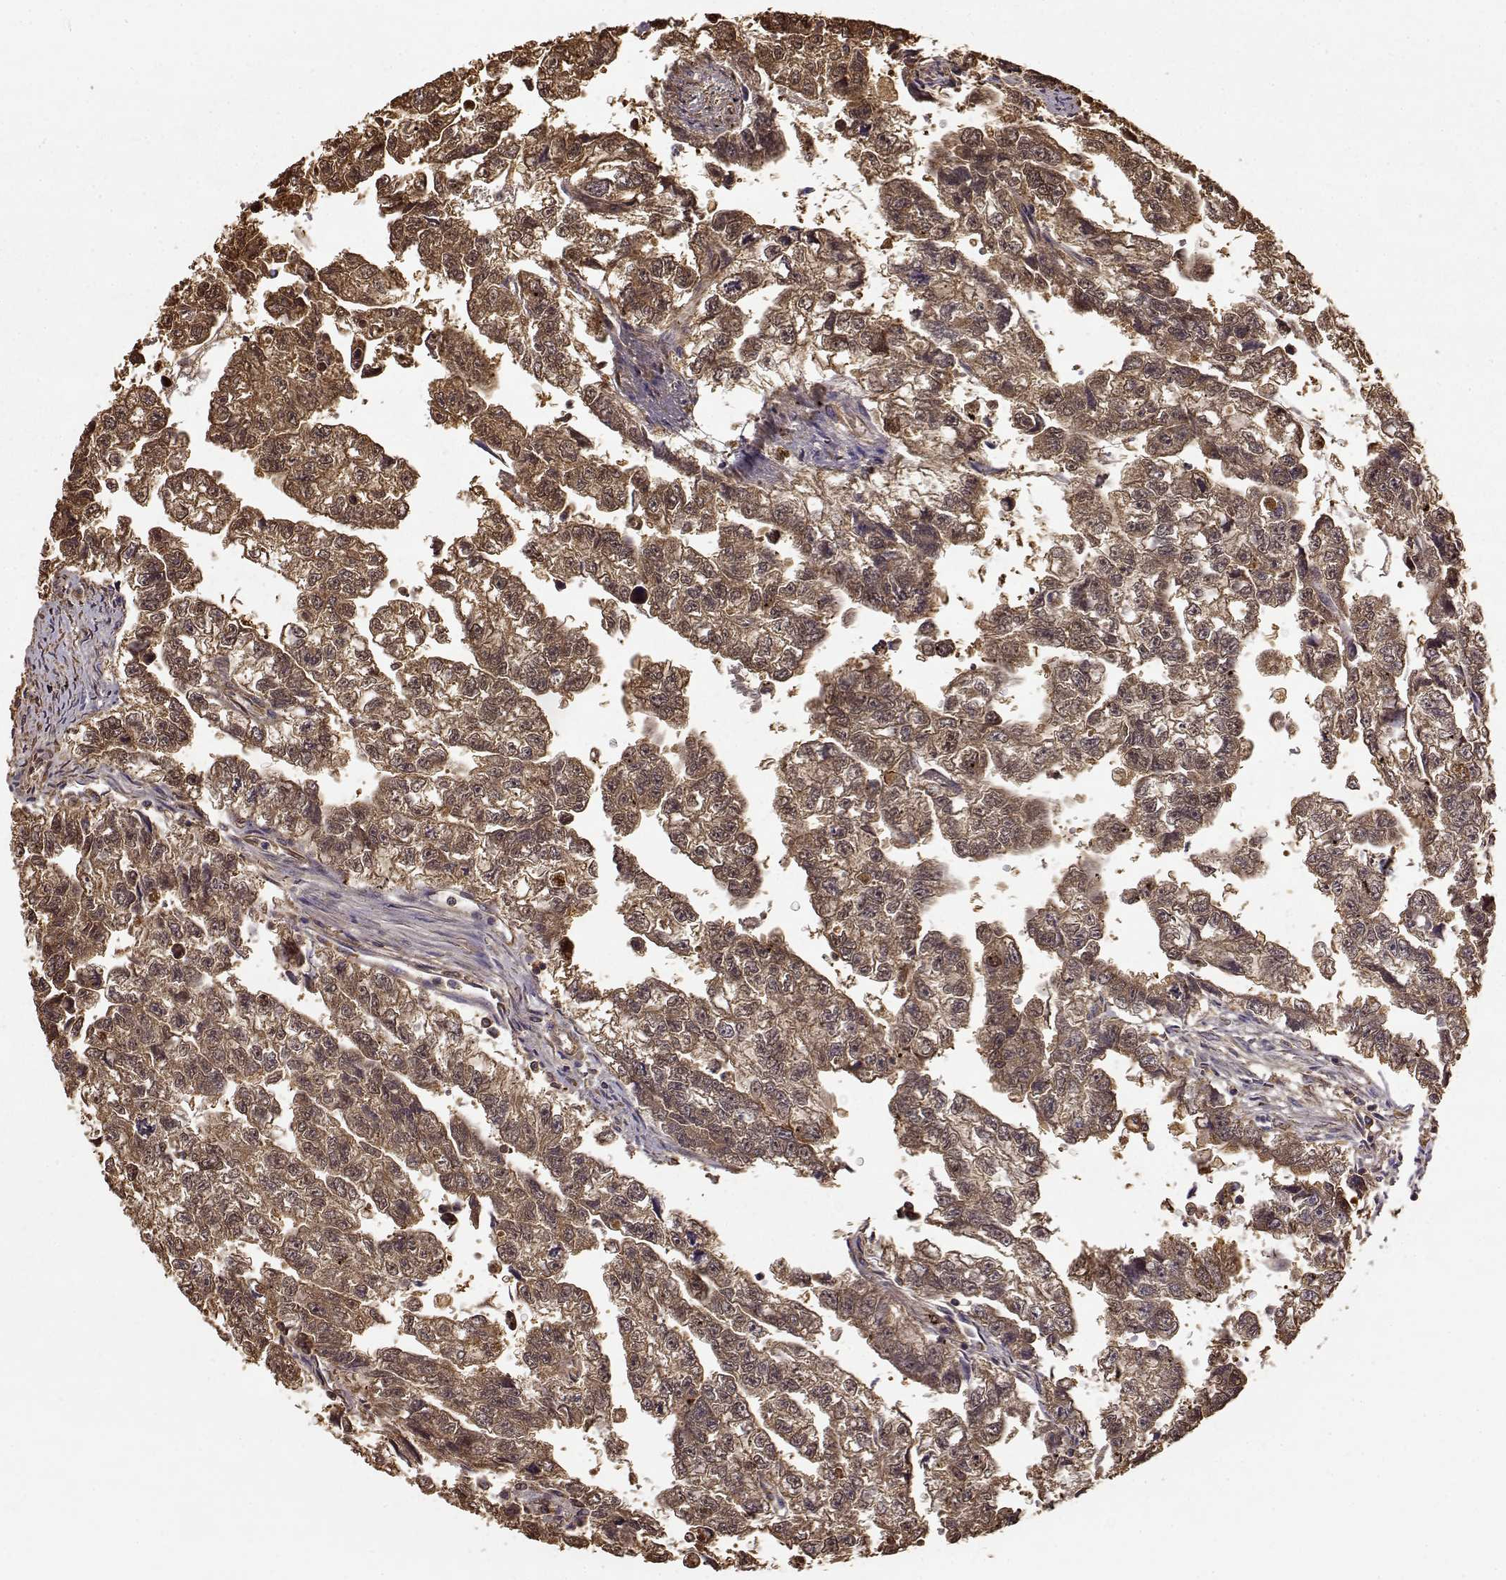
{"staining": {"intensity": "moderate", "quantity": ">75%", "location": "cytoplasmic/membranous"}, "tissue": "testis cancer", "cell_type": "Tumor cells", "image_type": "cancer", "snomed": [{"axis": "morphology", "description": "Carcinoma, Embryonal, NOS"}, {"axis": "morphology", "description": "Teratoma, malignant, NOS"}, {"axis": "topography", "description": "Testis"}], "caption": "About >75% of tumor cells in human testis cancer exhibit moderate cytoplasmic/membranous protein expression as visualized by brown immunohistochemical staining.", "gene": "CRIM1", "patient": {"sex": "male", "age": 44}}